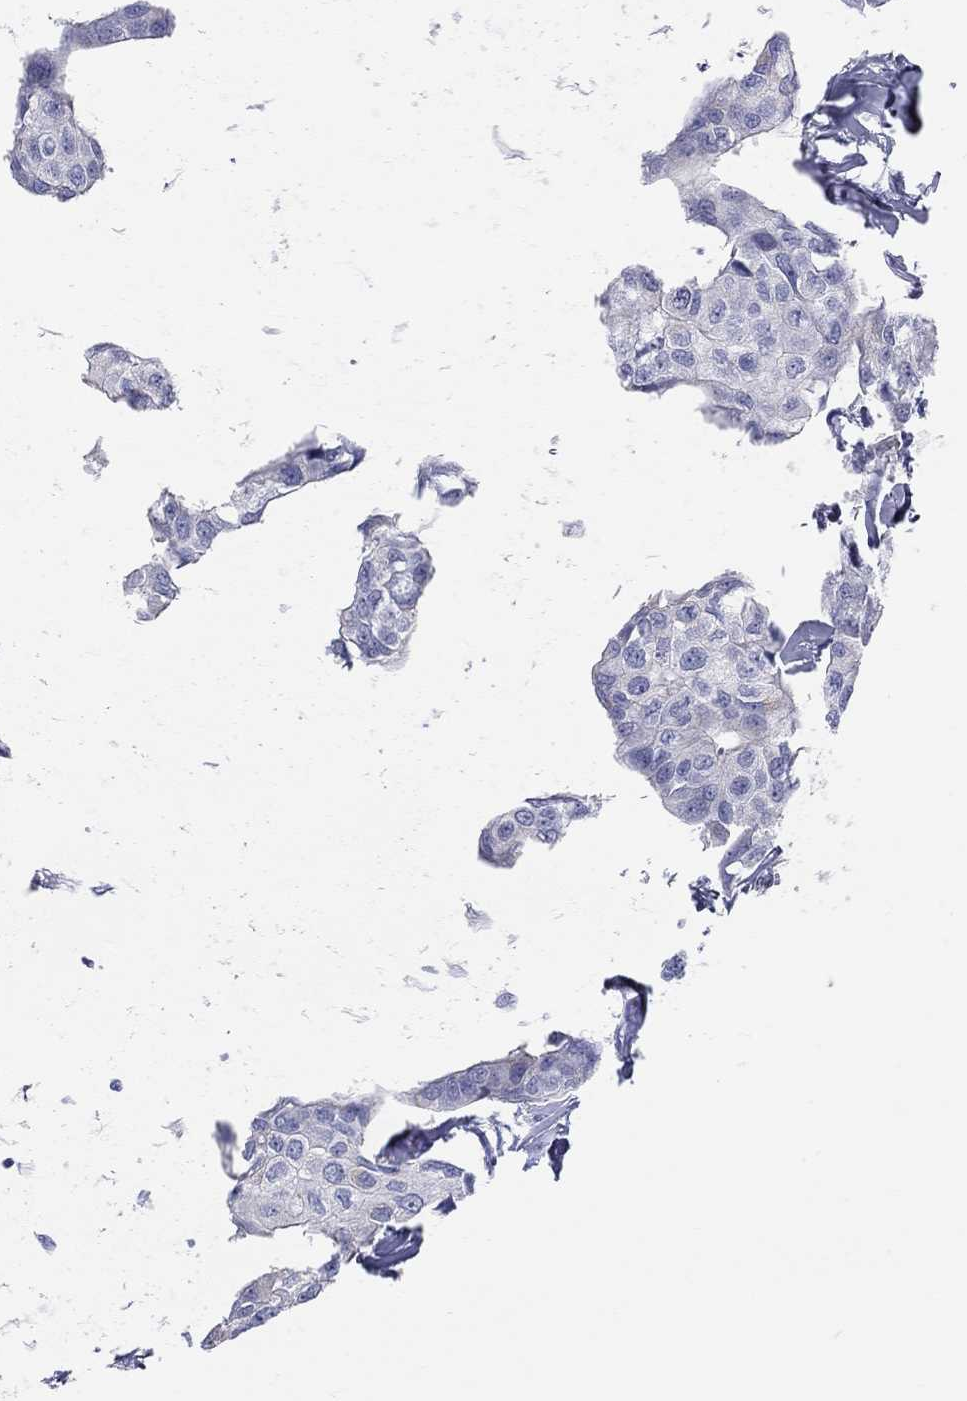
{"staining": {"intensity": "negative", "quantity": "none", "location": "none"}, "tissue": "breast cancer", "cell_type": "Tumor cells", "image_type": "cancer", "snomed": [{"axis": "morphology", "description": "Duct carcinoma"}, {"axis": "topography", "description": "Breast"}], "caption": "This is an immunohistochemistry micrograph of breast cancer (infiltrating ductal carcinoma). There is no staining in tumor cells.", "gene": "ST7L", "patient": {"sex": "female", "age": 80}}